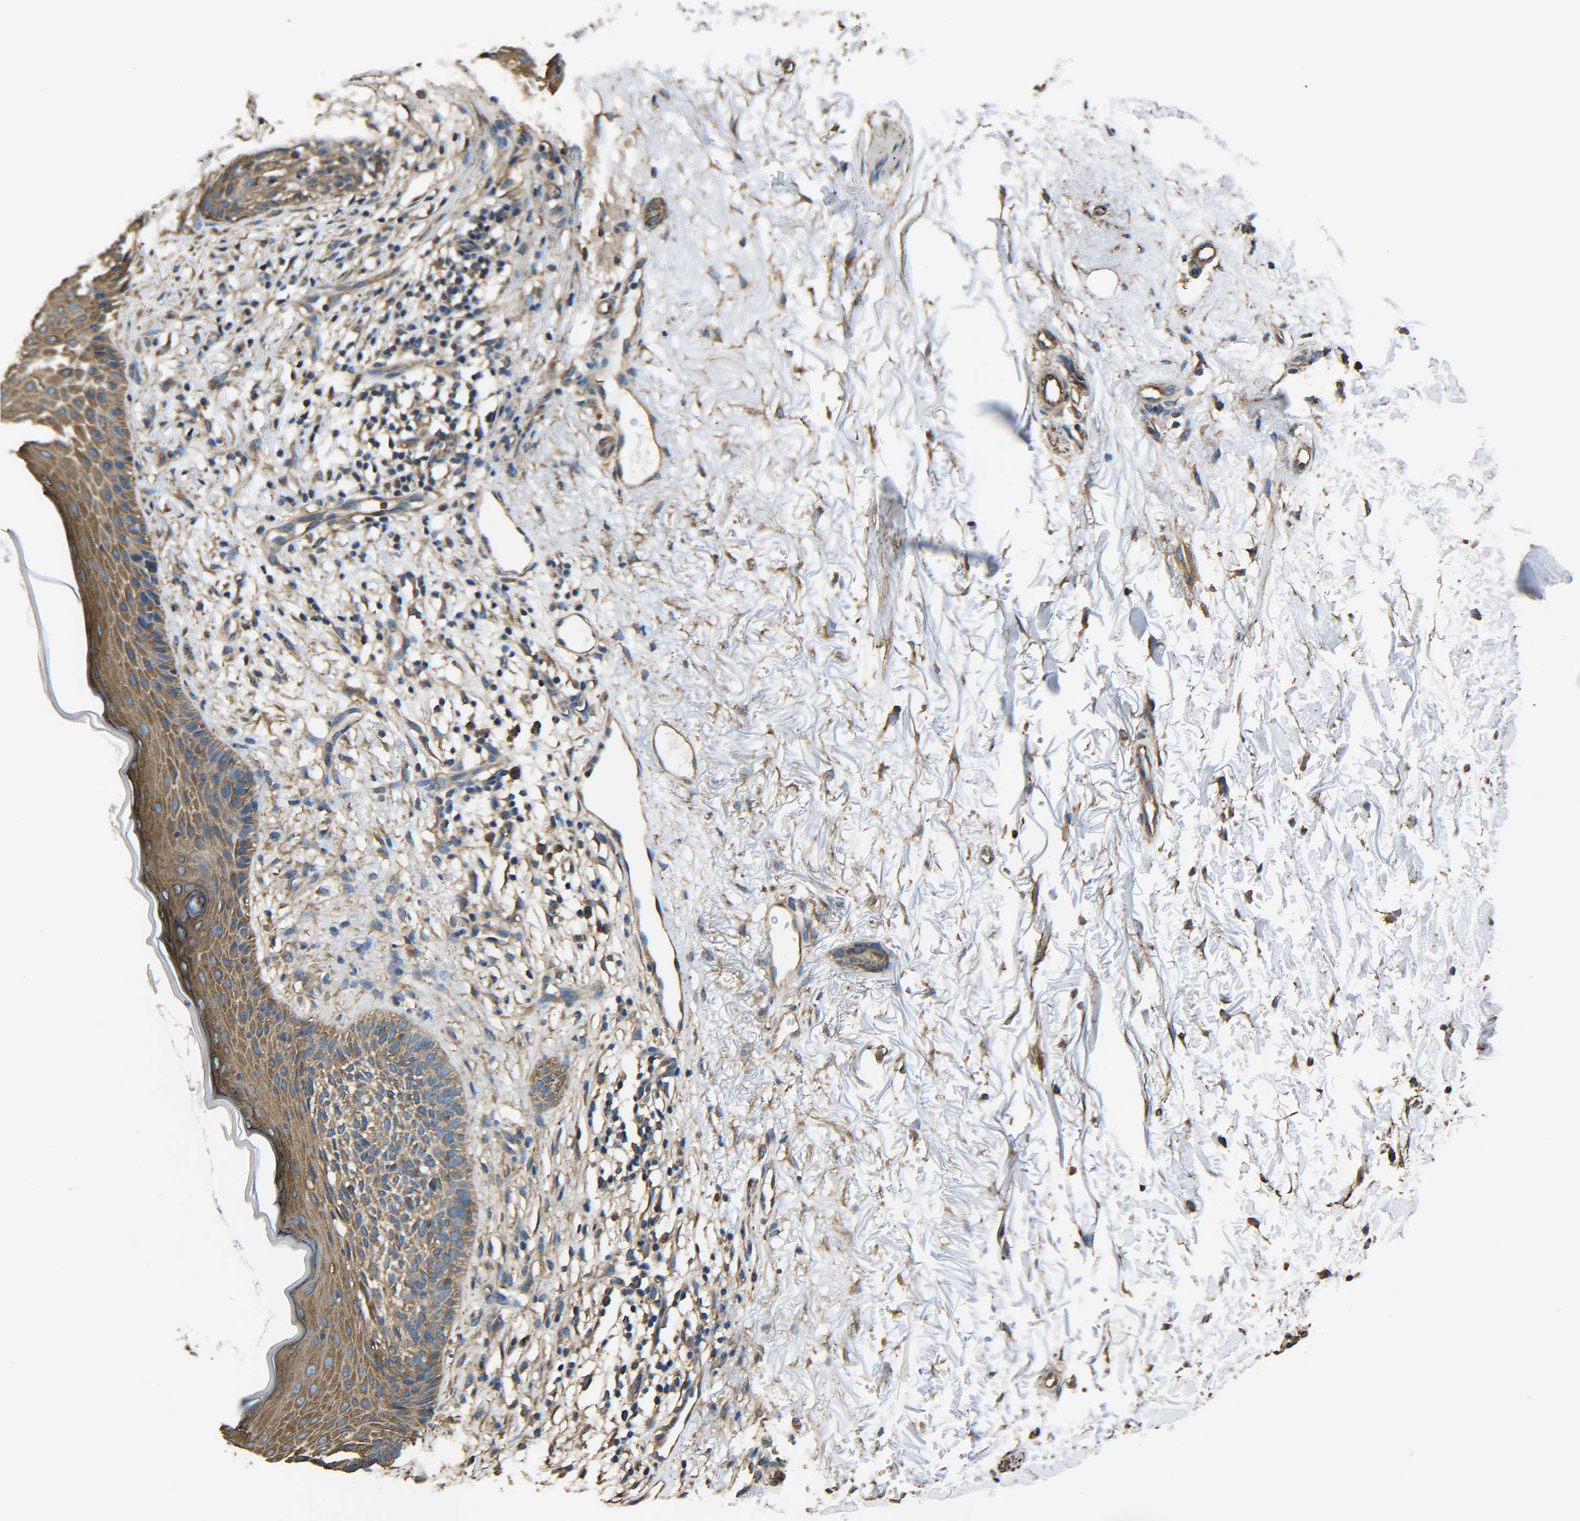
{"staining": {"intensity": "moderate", "quantity": ">75%", "location": "cytoplasmic/membranous"}, "tissue": "skin cancer", "cell_type": "Tumor cells", "image_type": "cancer", "snomed": [{"axis": "morphology", "description": "Basal cell carcinoma"}, {"axis": "topography", "description": "Skin"}], "caption": "Brown immunohistochemical staining in skin basal cell carcinoma exhibits moderate cytoplasmic/membranous positivity in about >75% of tumor cells.", "gene": "TUBB", "patient": {"sex": "female", "age": 70}}